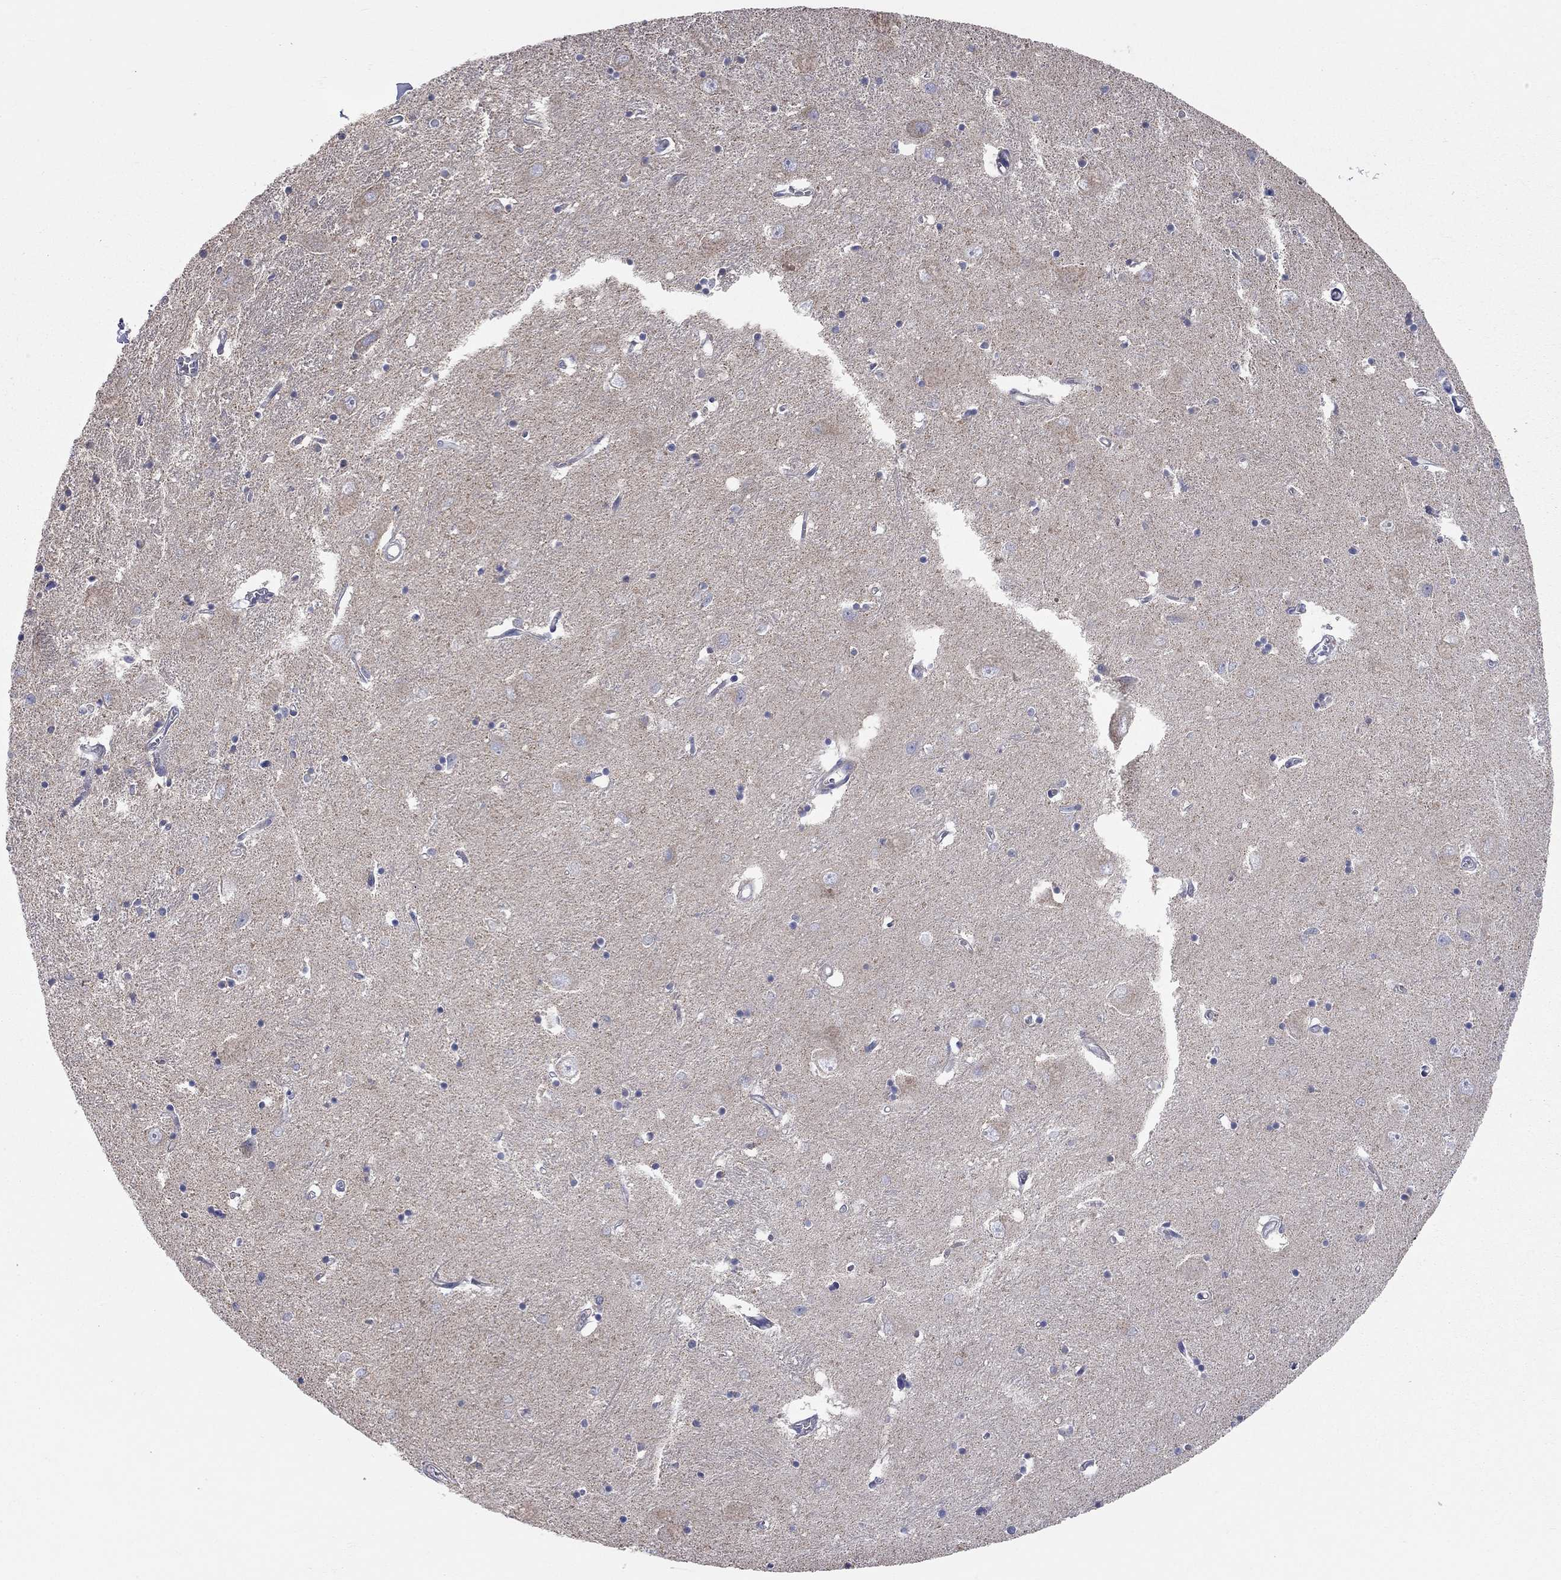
{"staining": {"intensity": "negative", "quantity": "none", "location": "none"}, "tissue": "caudate", "cell_type": "Glial cells", "image_type": "normal", "snomed": [{"axis": "morphology", "description": "Normal tissue, NOS"}, {"axis": "topography", "description": "Lateral ventricle wall"}], "caption": "Immunohistochemistry (IHC) histopathology image of benign caudate: human caudate stained with DAB (3,3'-diaminobenzidine) exhibits no significant protein expression in glial cells. (Immunohistochemistry, brightfield microscopy, high magnification).", "gene": "CFAP161", "patient": {"sex": "male", "age": 54}}